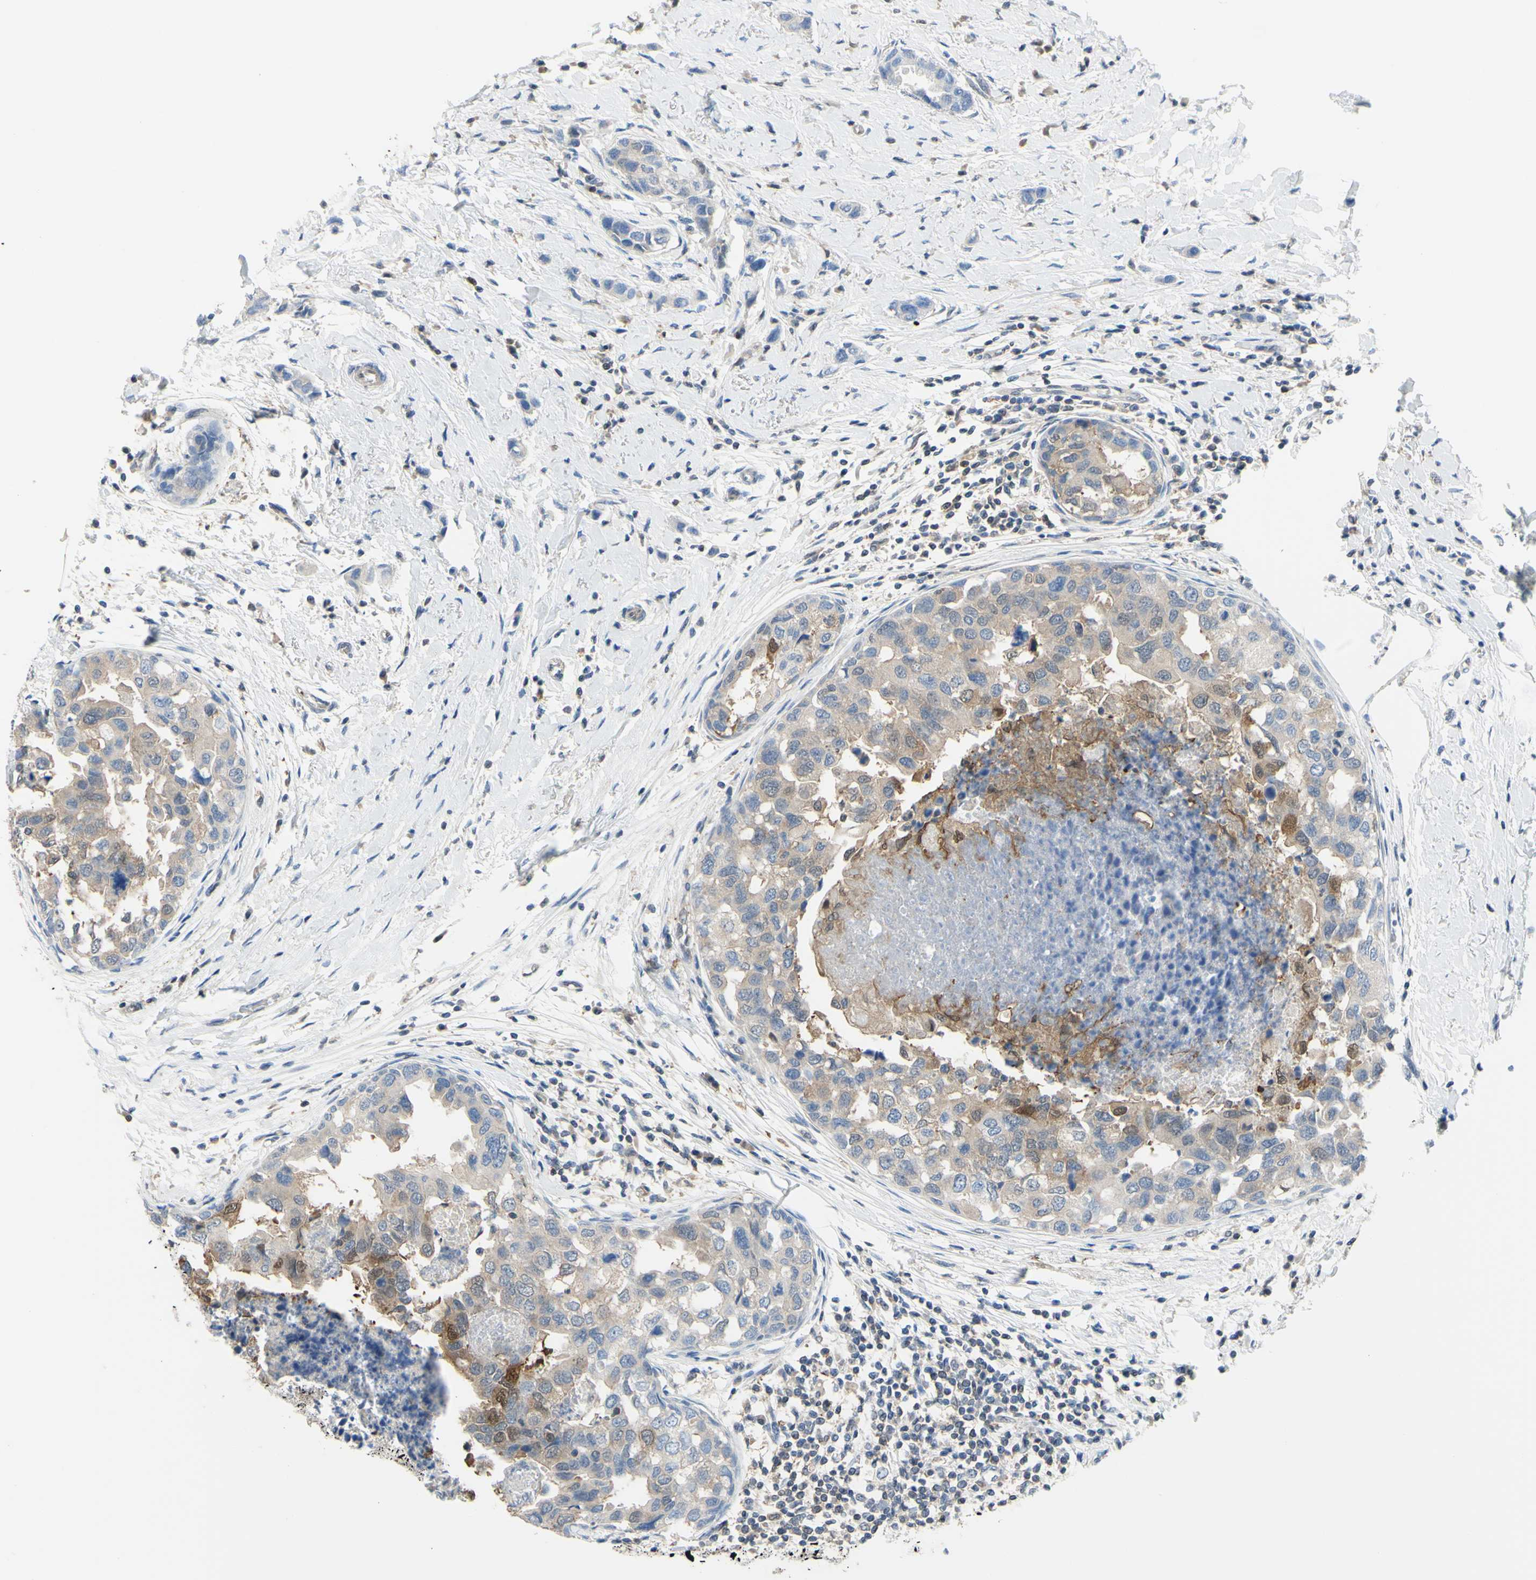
{"staining": {"intensity": "weak", "quantity": "25%-75%", "location": "cytoplasmic/membranous"}, "tissue": "breast cancer", "cell_type": "Tumor cells", "image_type": "cancer", "snomed": [{"axis": "morphology", "description": "Normal tissue, NOS"}, {"axis": "morphology", "description": "Duct carcinoma"}, {"axis": "topography", "description": "Breast"}], "caption": "High-power microscopy captured an IHC micrograph of breast invasive ductal carcinoma, revealing weak cytoplasmic/membranous expression in approximately 25%-75% of tumor cells.", "gene": "UPK3B", "patient": {"sex": "female", "age": 50}}